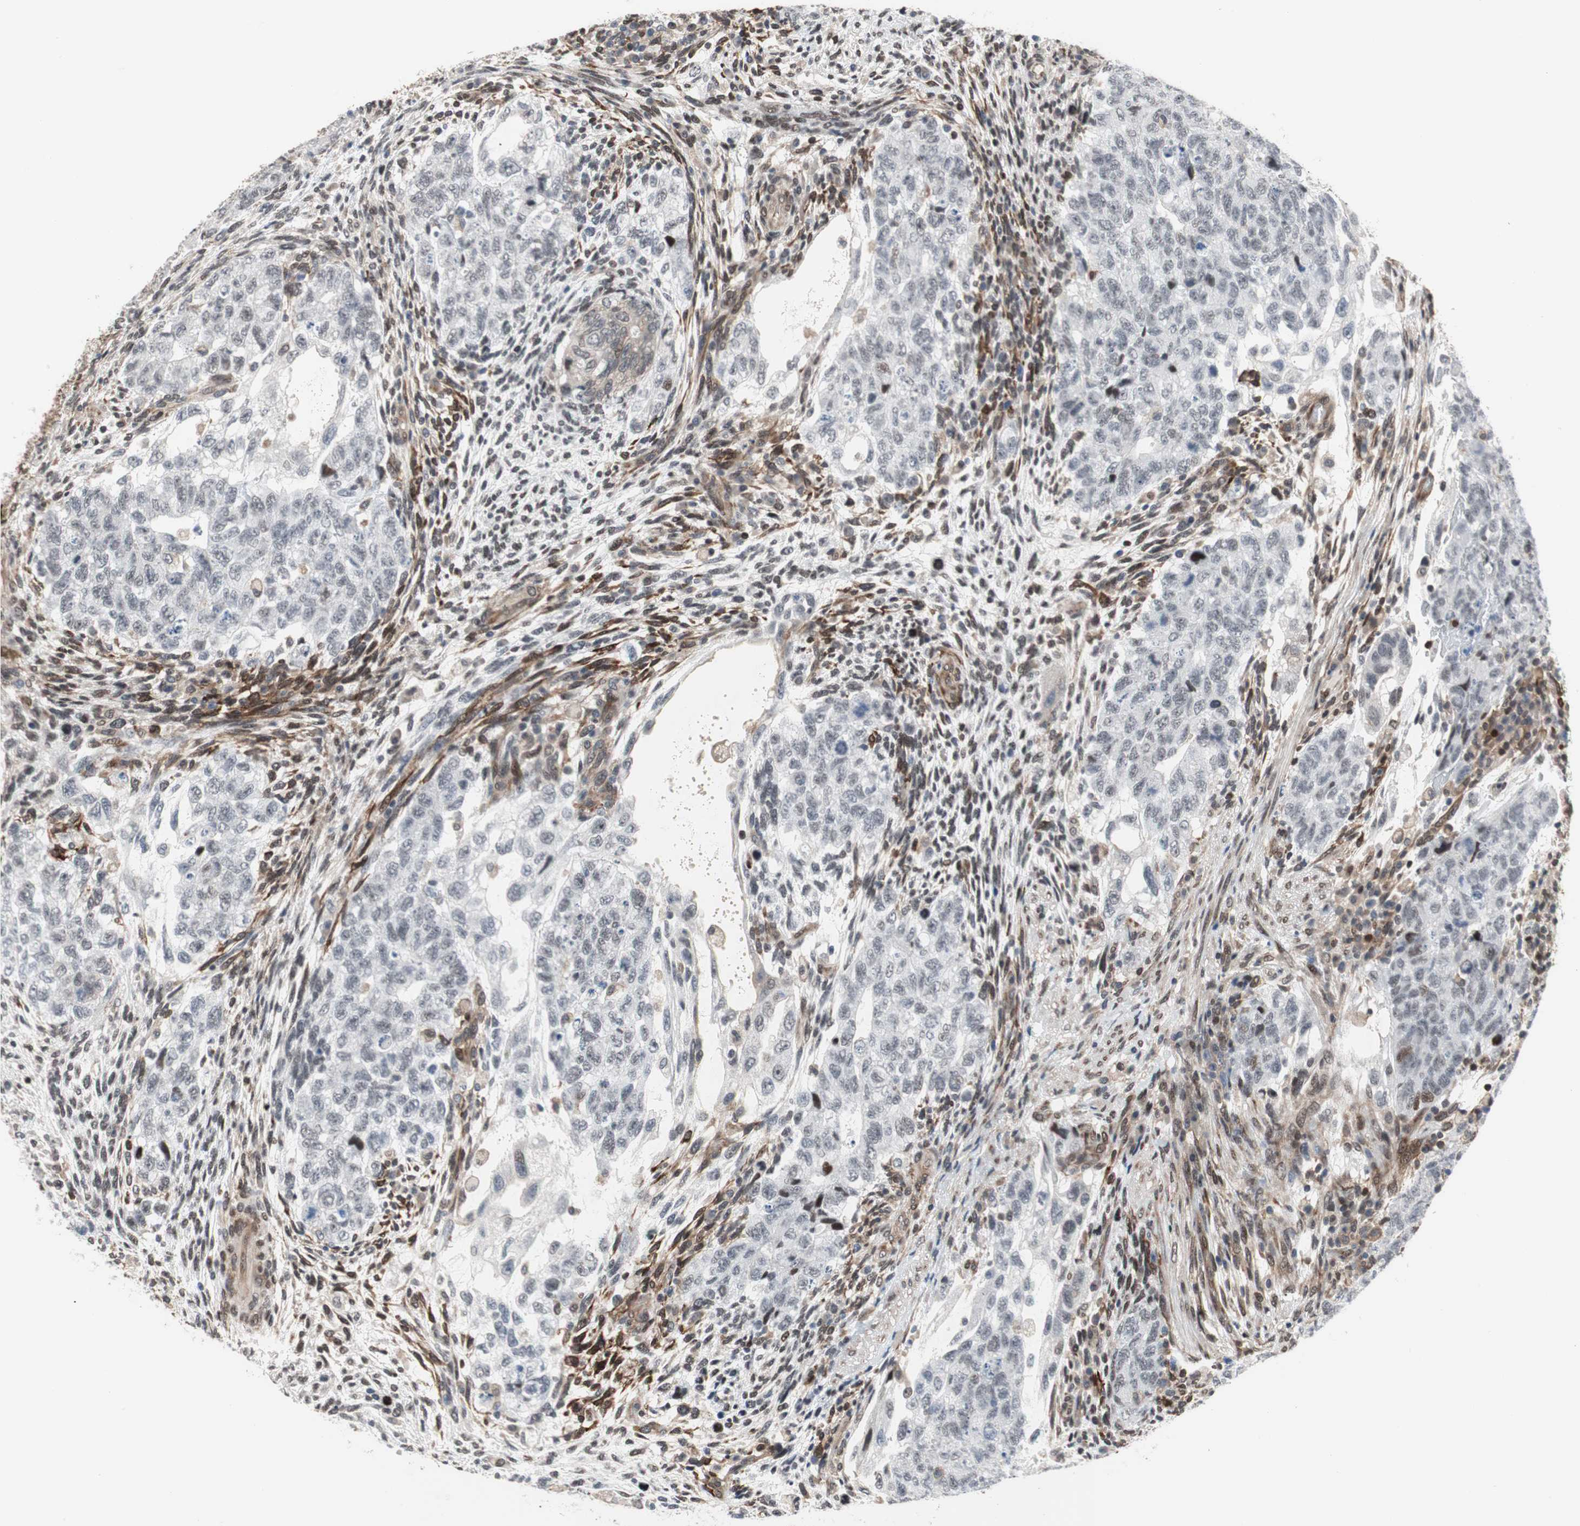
{"staining": {"intensity": "negative", "quantity": "none", "location": "none"}, "tissue": "testis cancer", "cell_type": "Tumor cells", "image_type": "cancer", "snomed": [{"axis": "morphology", "description": "Normal tissue, NOS"}, {"axis": "morphology", "description": "Carcinoma, Embryonal, NOS"}, {"axis": "topography", "description": "Testis"}], "caption": "DAB immunohistochemical staining of embryonal carcinoma (testis) displays no significant staining in tumor cells.", "gene": "ZNF512B", "patient": {"sex": "male", "age": 36}}